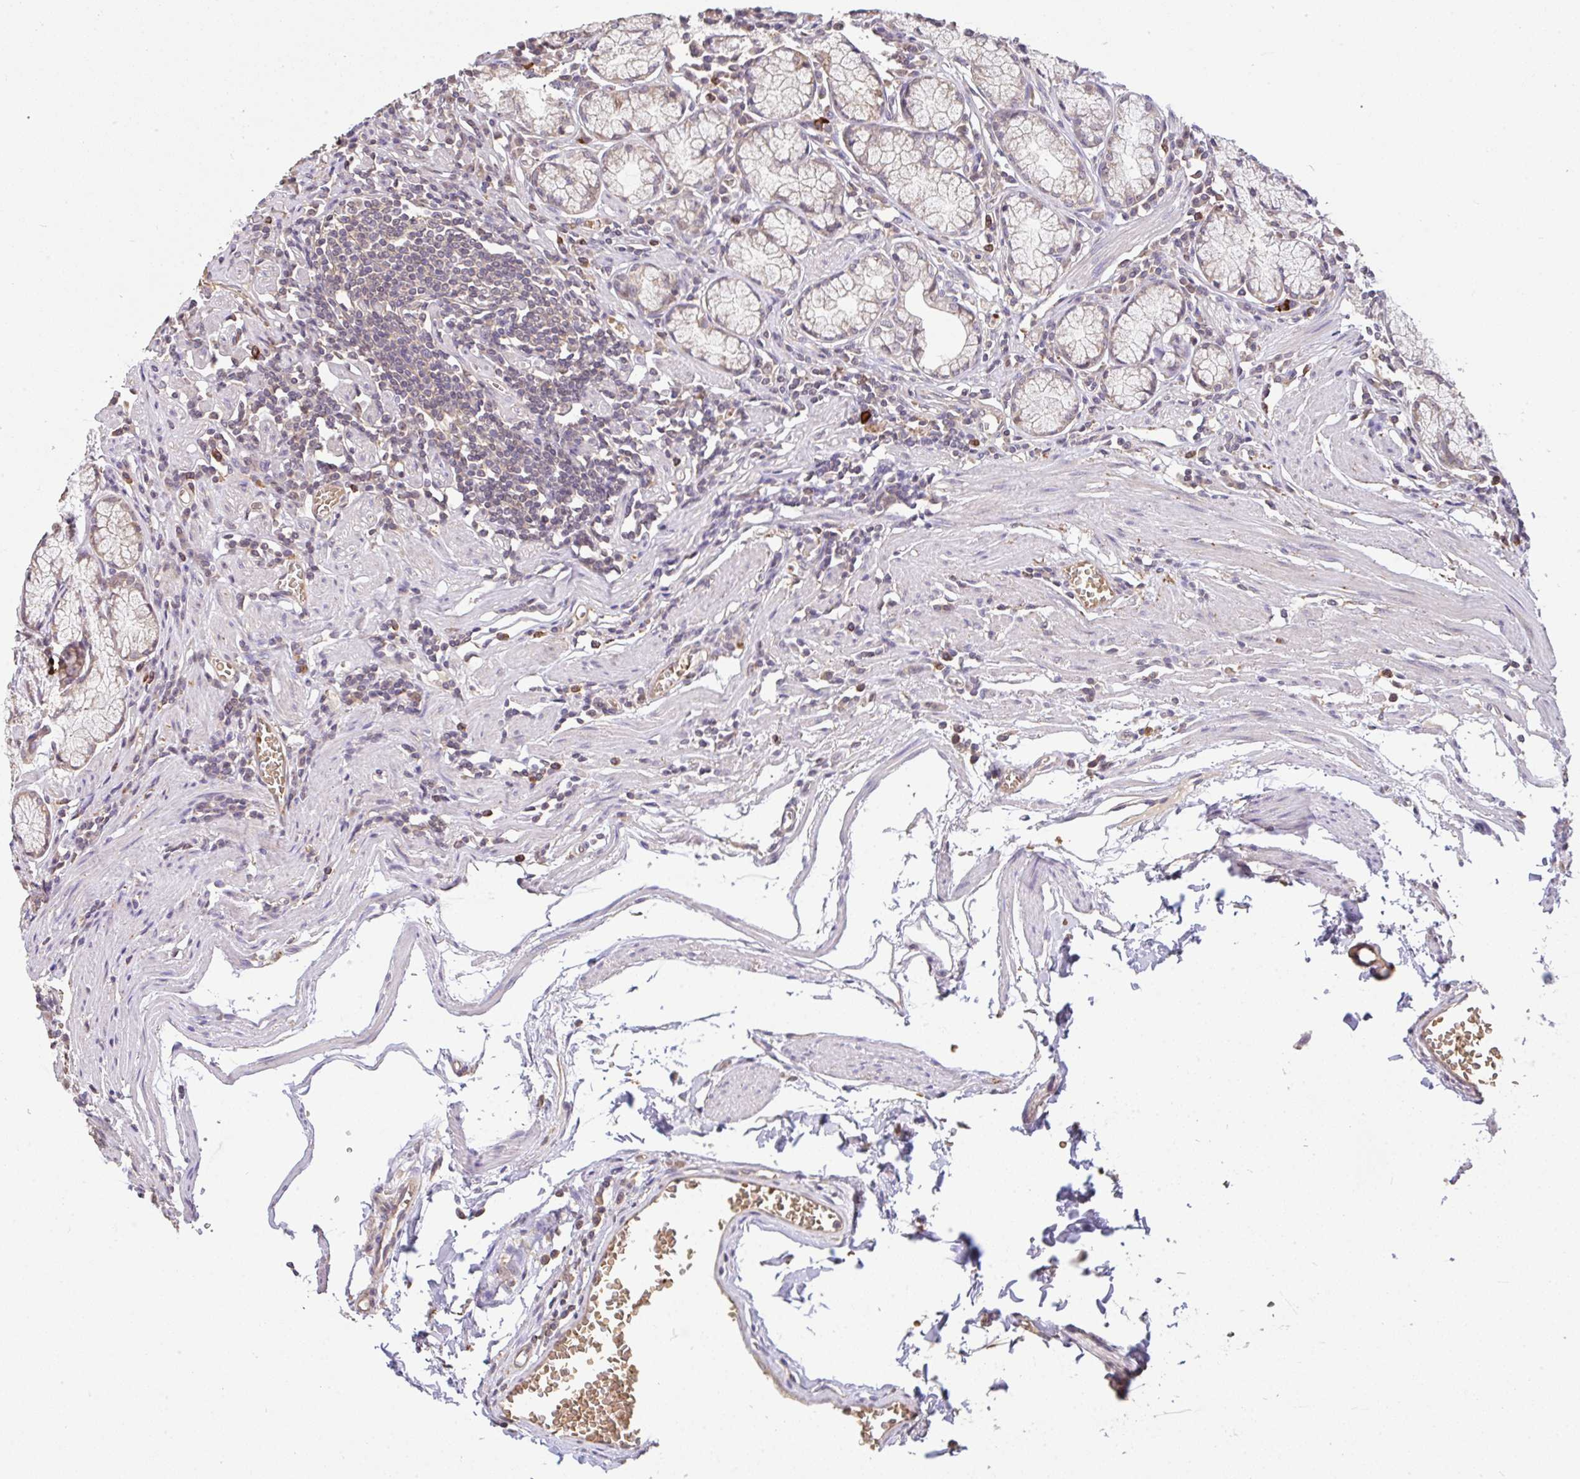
{"staining": {"intensity": "weak", "quantity": ">75%", "location": "cytoplasmic/membranous"}, "tissue": "stomach", "cell_type": "Glandular cells", "image_type": "normal", "snomed": [{"axis": "morphology", "description": "Normal tissue, NOS"}, {"axis": "topography", "description": "Stomach"}], "caption": "Protein expression analysis of unremarkable stomach demonstrates weak cytoplasmic/membranous positivity in approximately >75% of glandular cells.", "gene": "C1QTNF9B", "patient": {"sex": "male", "age": 55}}